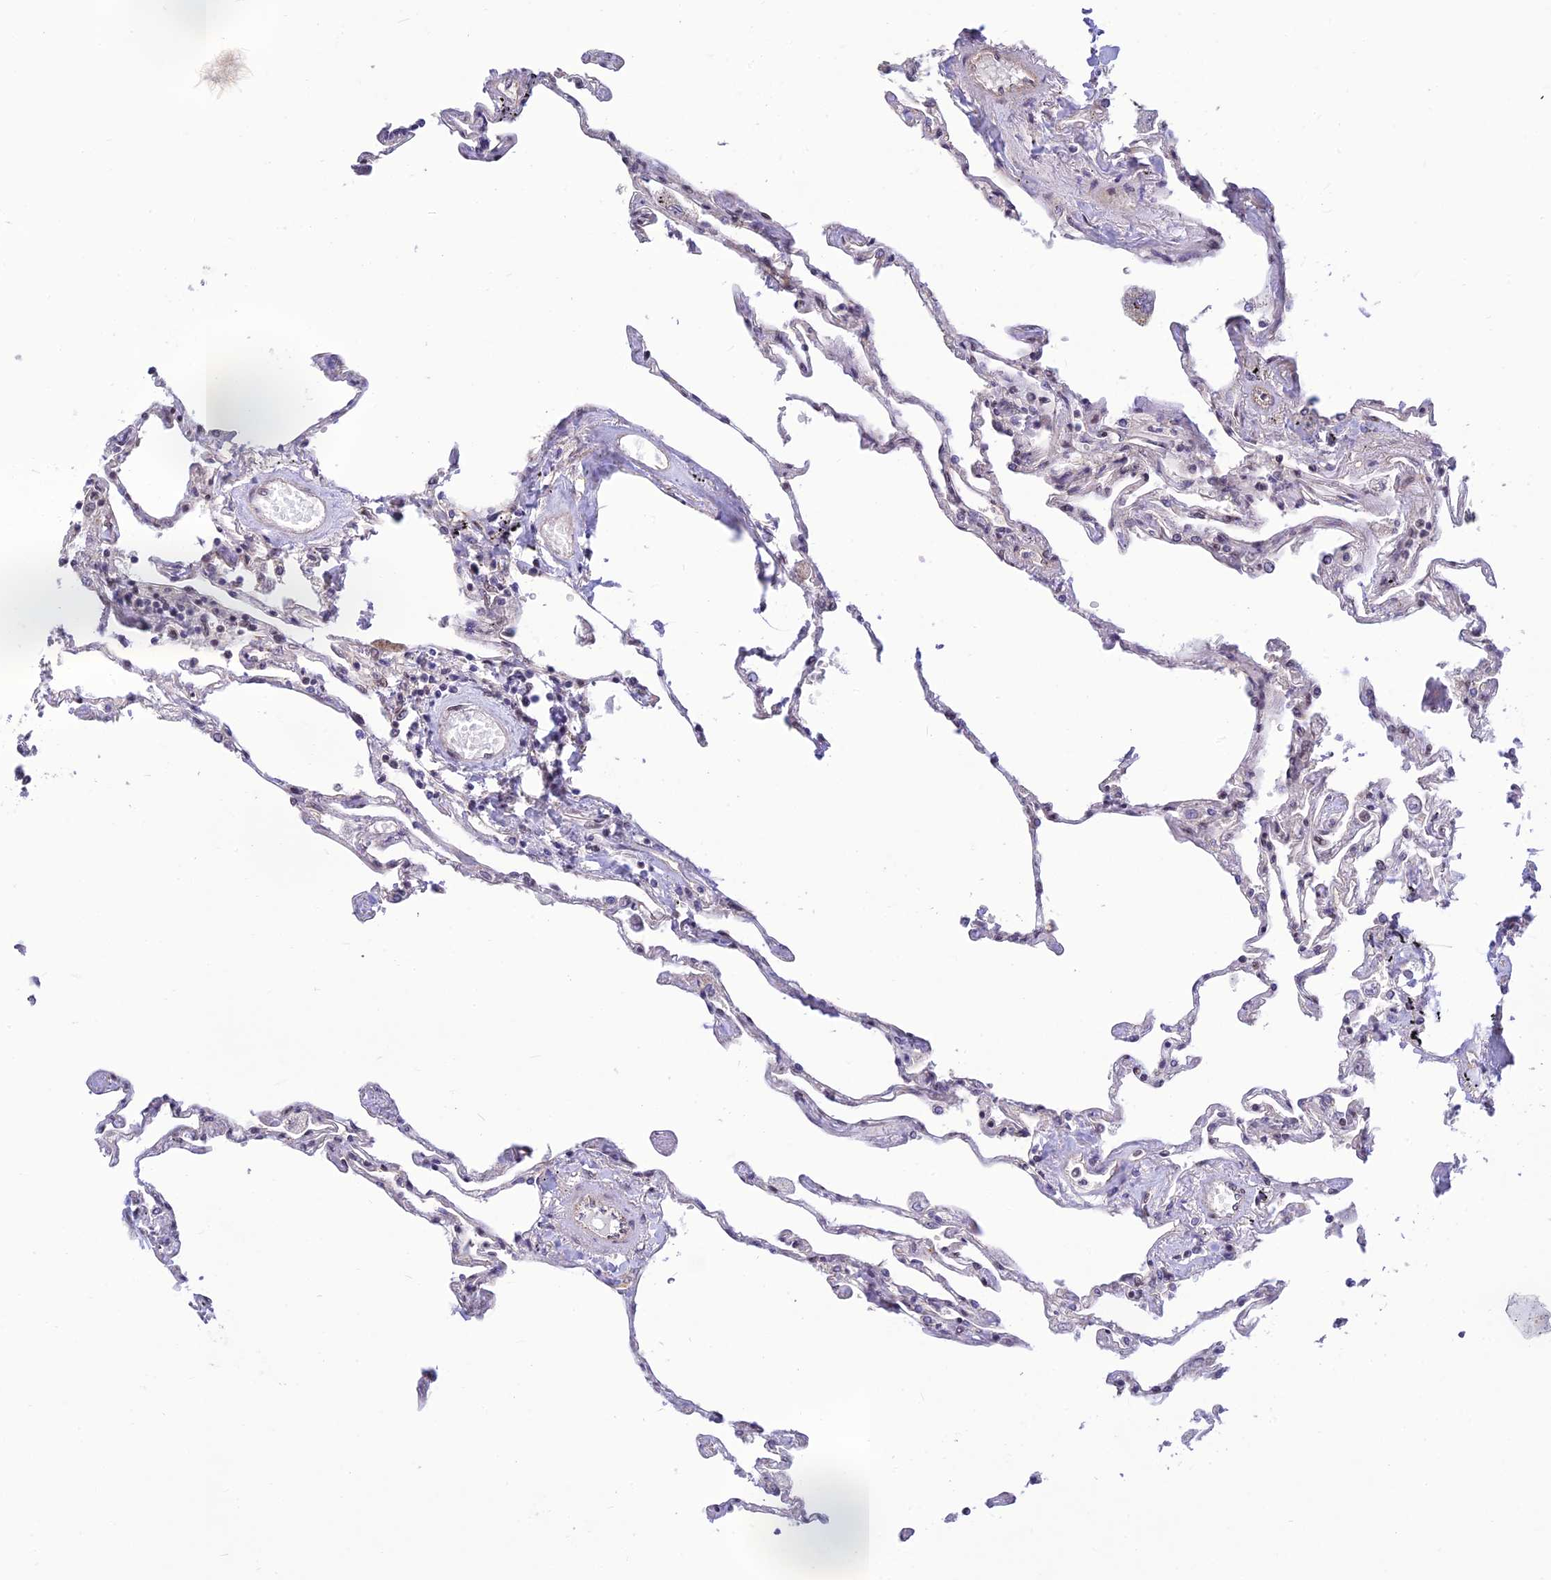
{"staining": {"intensity": "moderate", "quantity": "<25%", "location": "nuclear"}, "tissue": "lung", "cell_type": "Alveolar cells", "image_type": "normal", "snomed": [{"axis": "morphology", "description": "Normal tissue, NOS"}, {"axis": "topography", "description": "Lung"}], "caption": "A high-resolution image shows immunohistochemistry staining of benign lung, which displays moderate nuclear expression in approximately <25% of alveolar cells.", "gene": "MICOS13", "patient": {"sex": "female", "age": 67}}